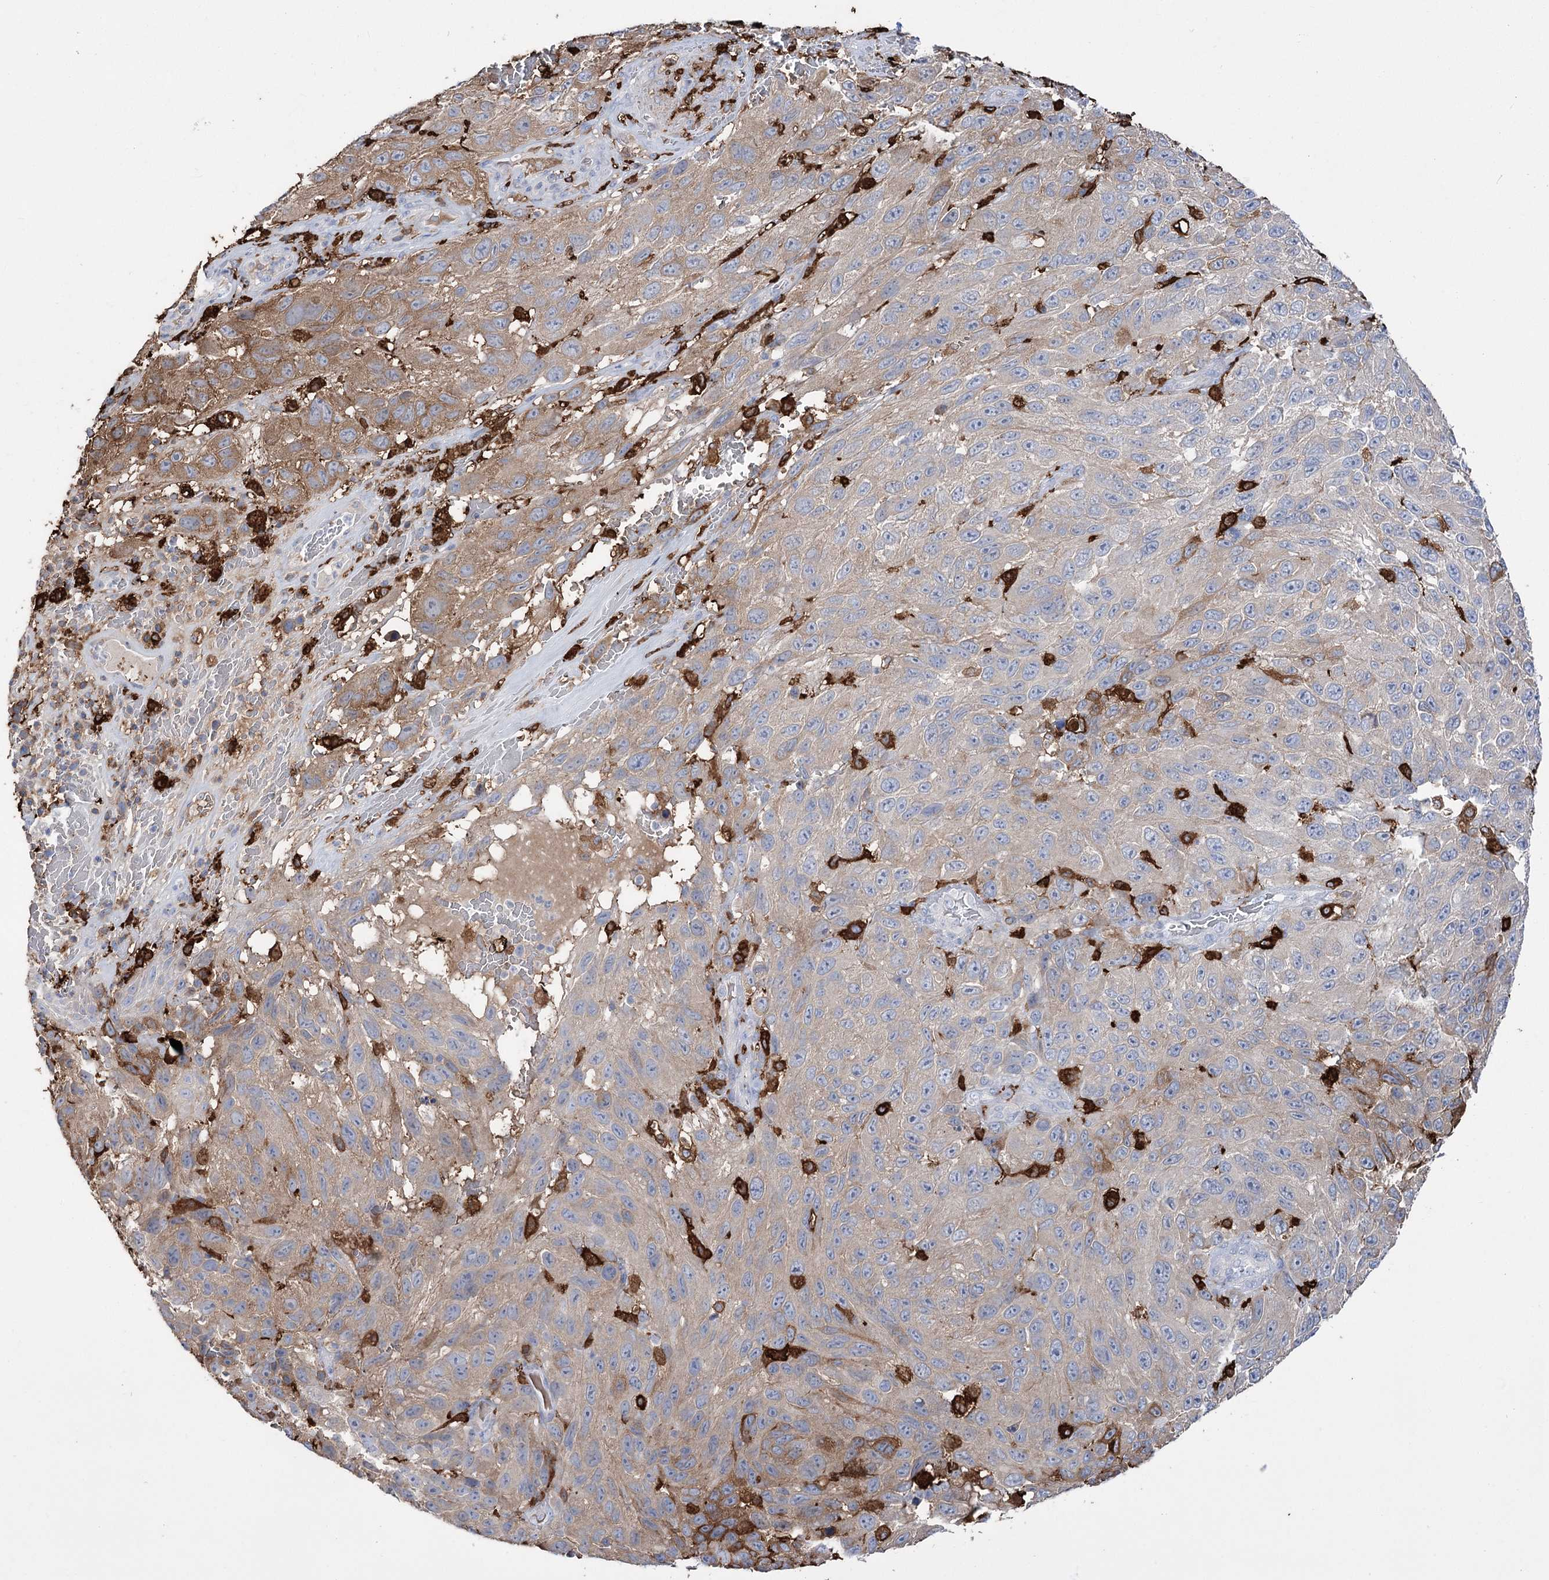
{"staining": {"intensity": "moderate", "quantity": "25%-75%", "location": "cytoplasmic/membranous"}, "tissue": "melanoma", "cell_type": "Tumor cells", "image_type": "cancer", "snomed": [{"axis": "morphology", "description": "Malignant melanoma, NOS"}, {"axis": "topography", "description": "Skin"}], "caption": "The micrograph displays a brown stain indicating the presence of a protein in the cytoplasmic/membranous of tumor cells in malignant melanoma. The staining is performed using DAB (3,3'-diaminobenzidine) brown chromogen to label protein expression. The nuclei are counter-stained blue using hematoxylin.", "gene": "ZNF622", "patient": {"sex": "female", "age": 96}}